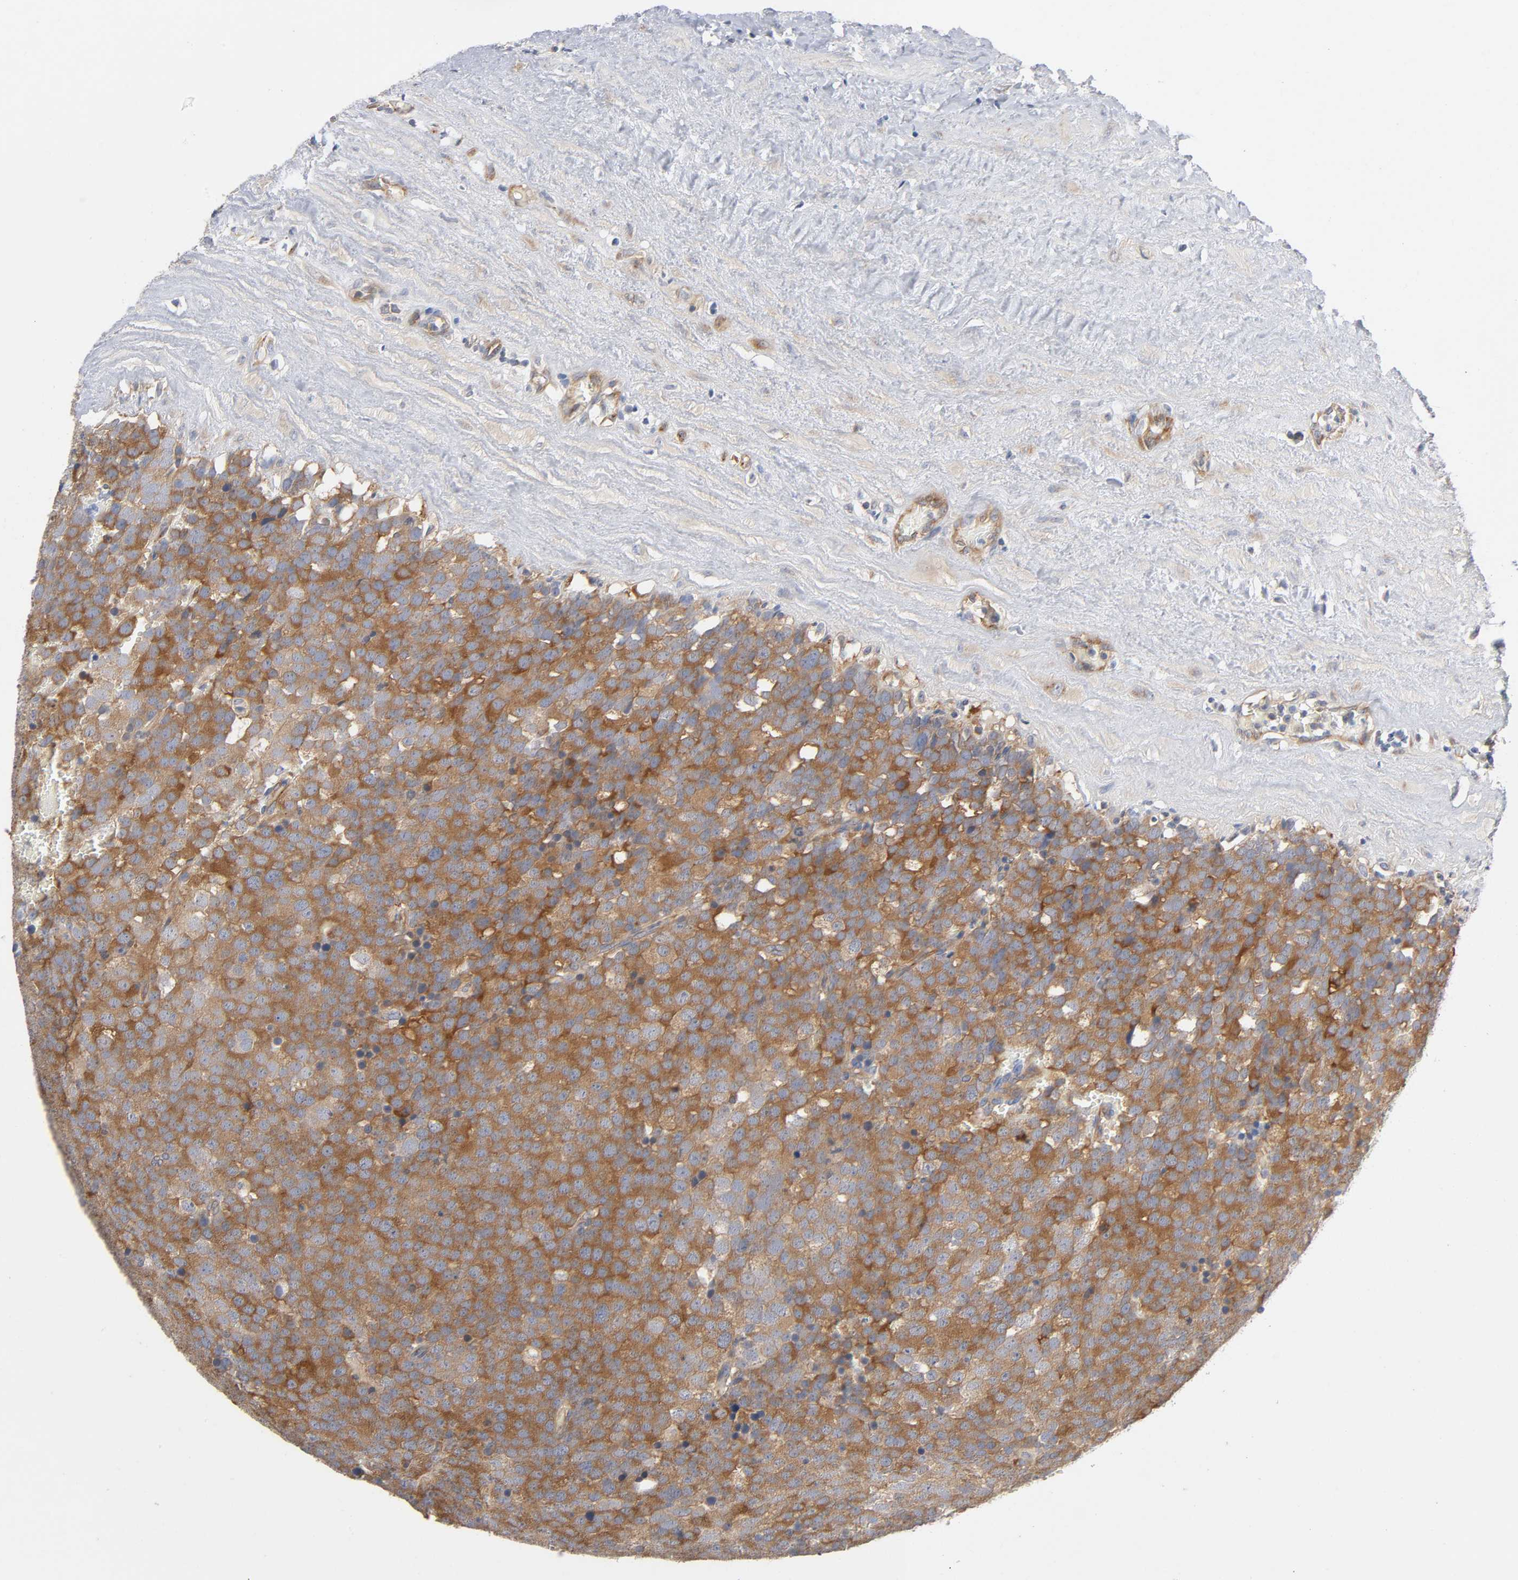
{"staining": {"intensity": "moderate", "quantity": ">75%", "location": "cytoplasmic/membranous"}, "tissue": "testis cancer", "cell_type": "Tumor cells", "image_type": "cancer", "snomed": [{"axis": "morphology", "description": "Seminoma, NOS"}, {"axis": "topography", "description": "Testis"}], "caption": "Immunohistochemistry histopathology image of neoplastic tissue: human seminoma (testis) stained using IHC displays medium levels of moderate protein expression localized specifically in the cytoplasmic/membranous of tumor cells, appearing as a cytoplasmic/membranous brown color.", "gene": "SCHIP1", "patient": {"sex": "male", "age": 71}}